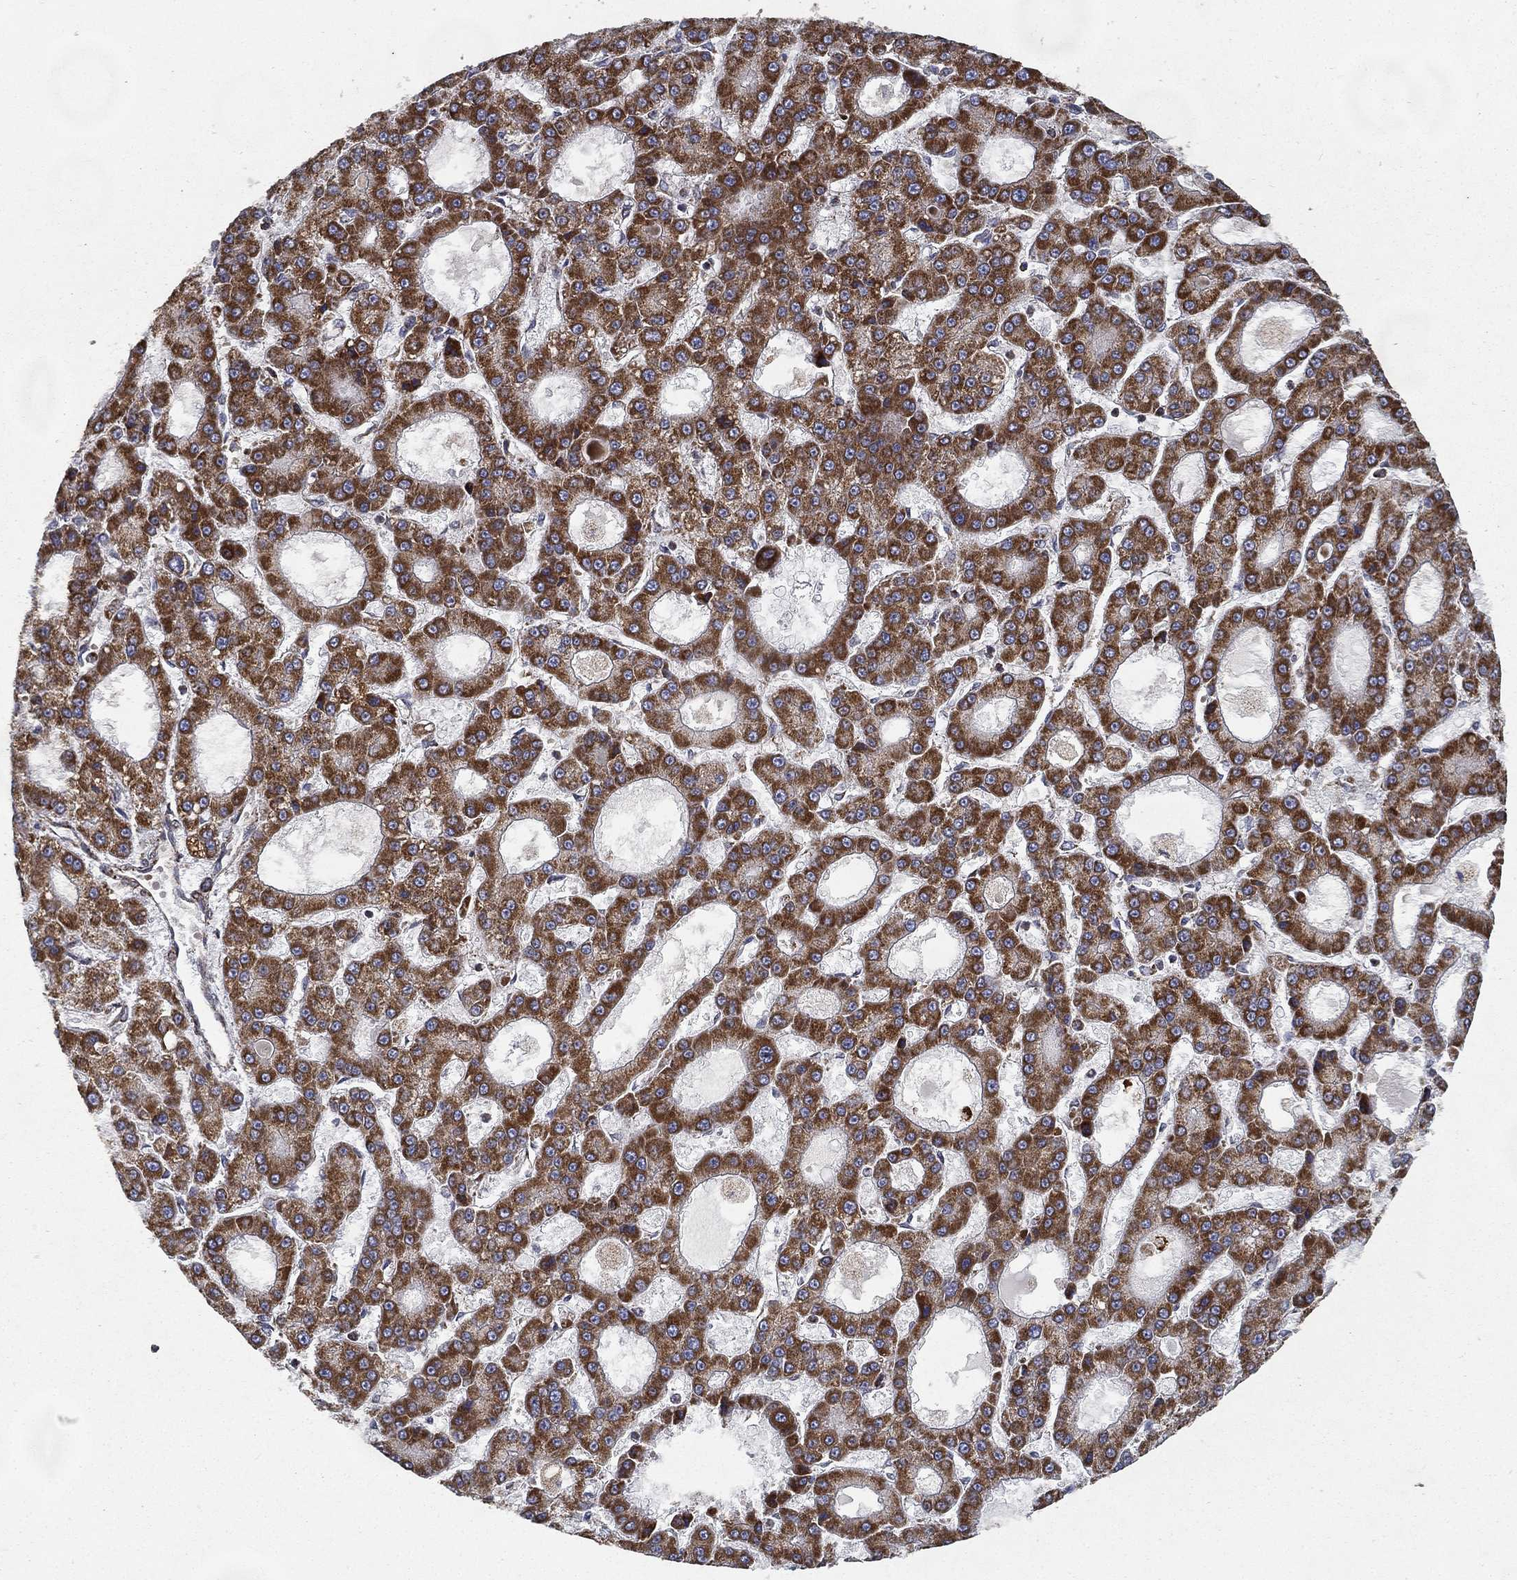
{"staining": {"intensity": "strong", "quantity": ">75%", "location": "cytoplasmic/membranous"}, "tissue": "liver cancer", "cell_type": "Tumor cells", "image_type": "cancer", "snomed": [{"axis": "morphology", "description": "Carcinoma, Hepatocellular, NOS"}, {"axis": "topography", "description": "Liver"}], "caption": "High-power microscopy captured an IHC micrograph of hepatocellular carcinoma (liver), revealing strong cytoplasmic/membranous expression in about >75% of tumor cells. The staining was performed using DAB, with brown indicating positive protein expression. Nuclei are stained blue with hematoxylin.", "gene": "MT-CYB", "patient": {"sex": "male", "age": 70}}